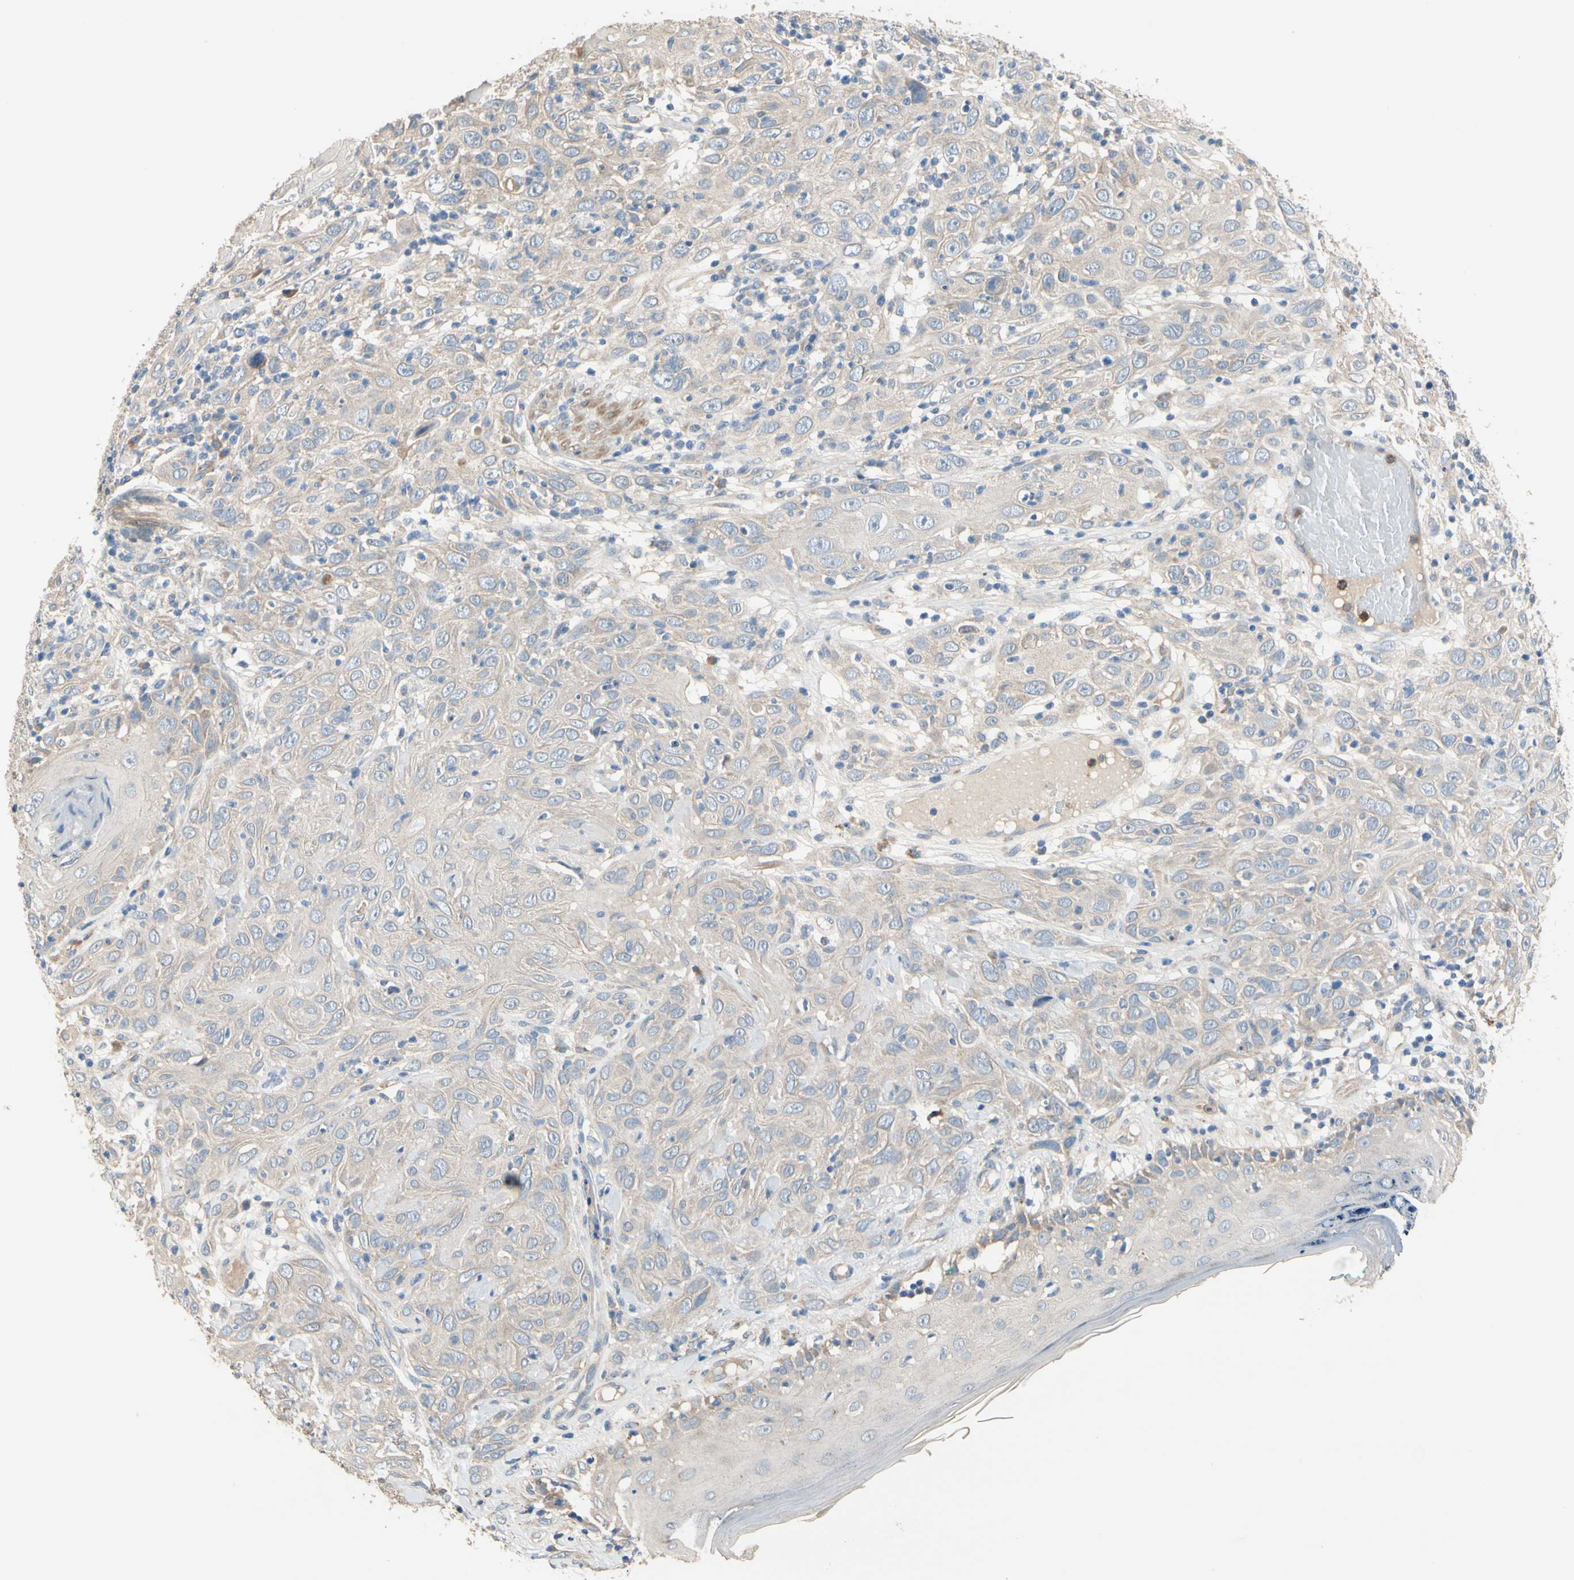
{"staining": {"intensity": "negative", "quantity": "none", "location": "none"}, "tissue": "skin cancer", "cell_type": "Tumor cells", "image_type": "cancer", "snomed": [{"axis": "morphology", "description": "Squamous cell carcinoma, NOS"}, {"axis": "topography", "description": "Skin"}], "caption": "Photomicrograph shows no significant protein positivity in tumor cells of squamous cell carcinoma (skin).", "gene": "SIGLEC5", "patient": {"sex": "female", "age": 88}}